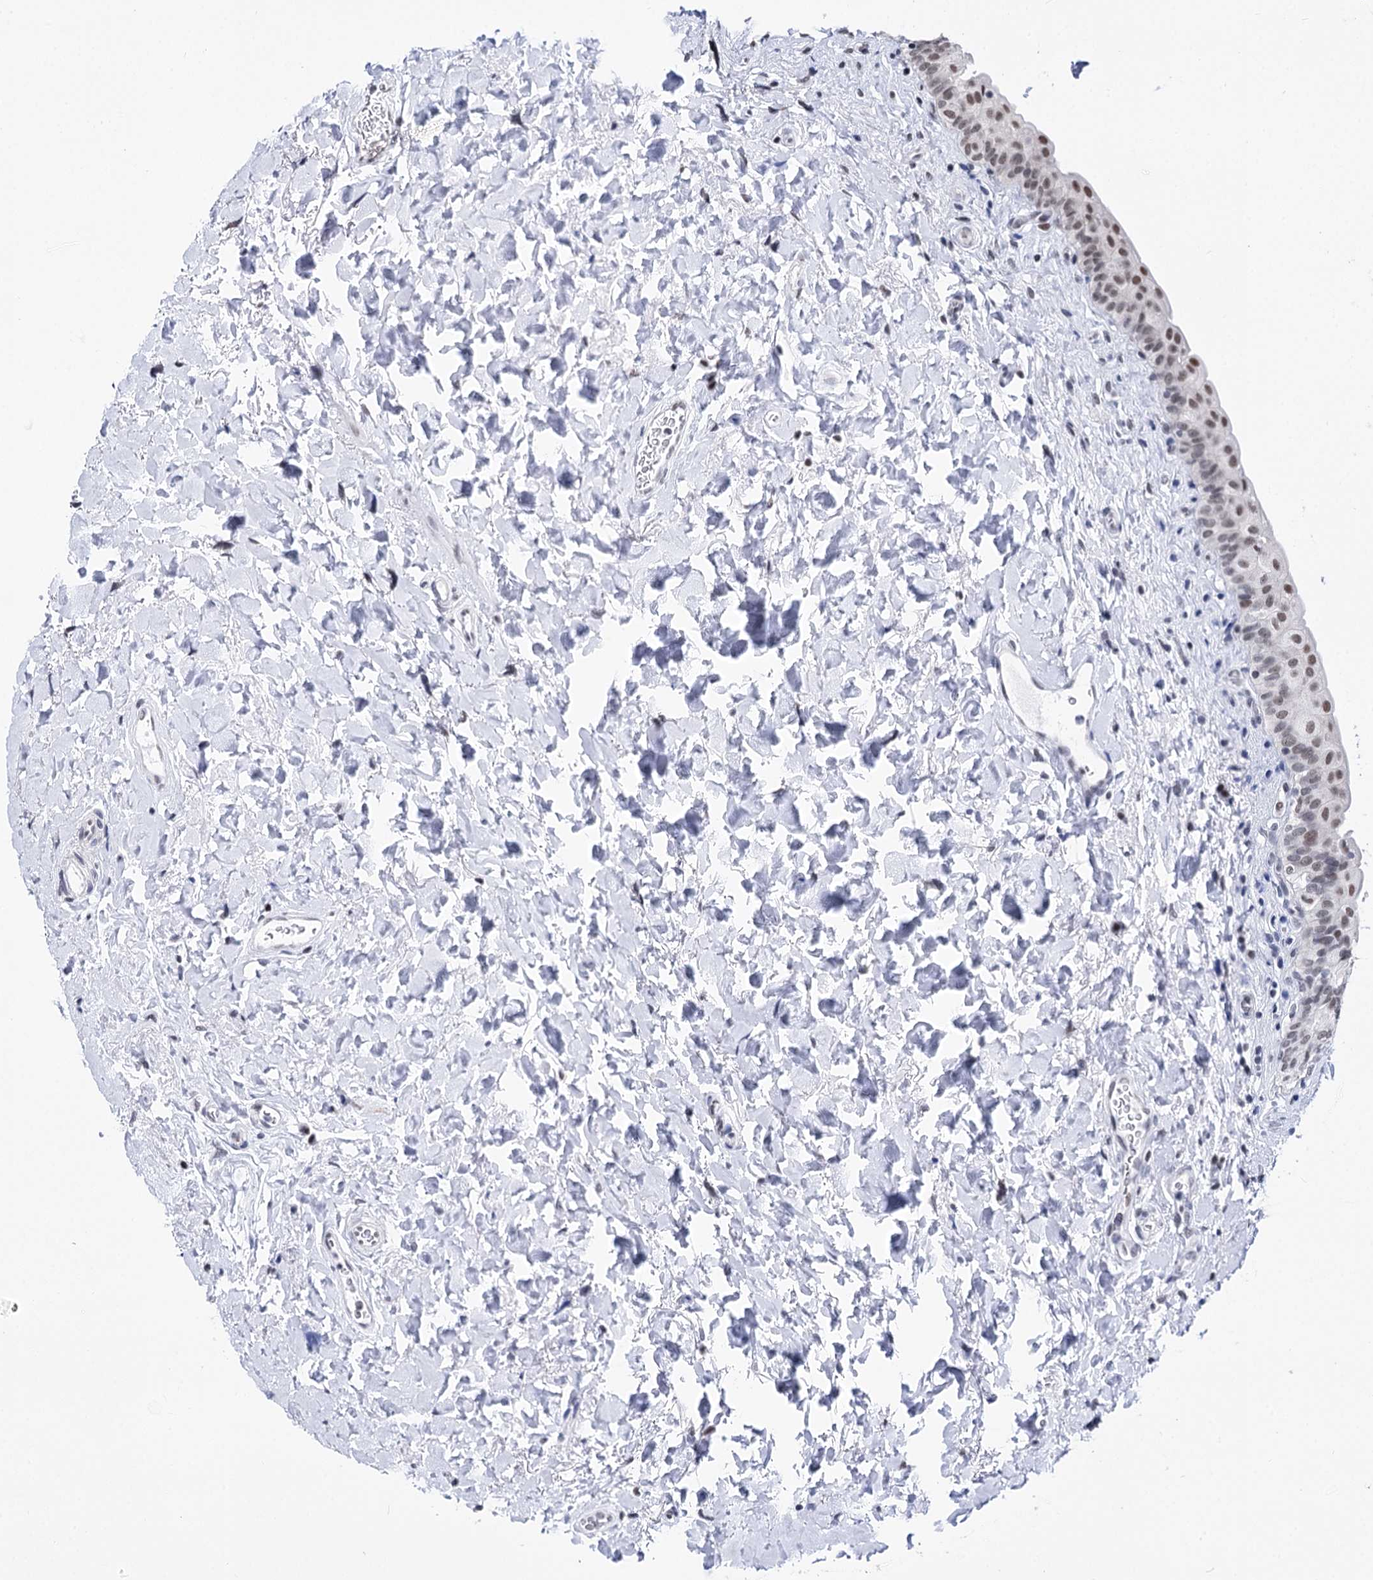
{"staining": {"intensity": "moderate", "quantity": "<25%", "location": "nuclear"}, "tissue": "urinary bladder", "cell_type": "Urothelial cells", "image_type": "normal", "snomed": [{"axis": "morphology", "description": "Normal tissue, NOS"}, {"axis": "topography", "description": "Urinary bladder"}], "caption": "High-magnification brightfield microscopy of unremarkable urinary bladder stained with DAB (3,3'-diaminobenzidine) (brown) and counterstained with hematoxylin (blue). urothelial cells exhibit moderate nuclear expression is identified in approximately<25% of cells.", "gene": "POU4F3", "patient": {"sex": "male", "age": 83}}